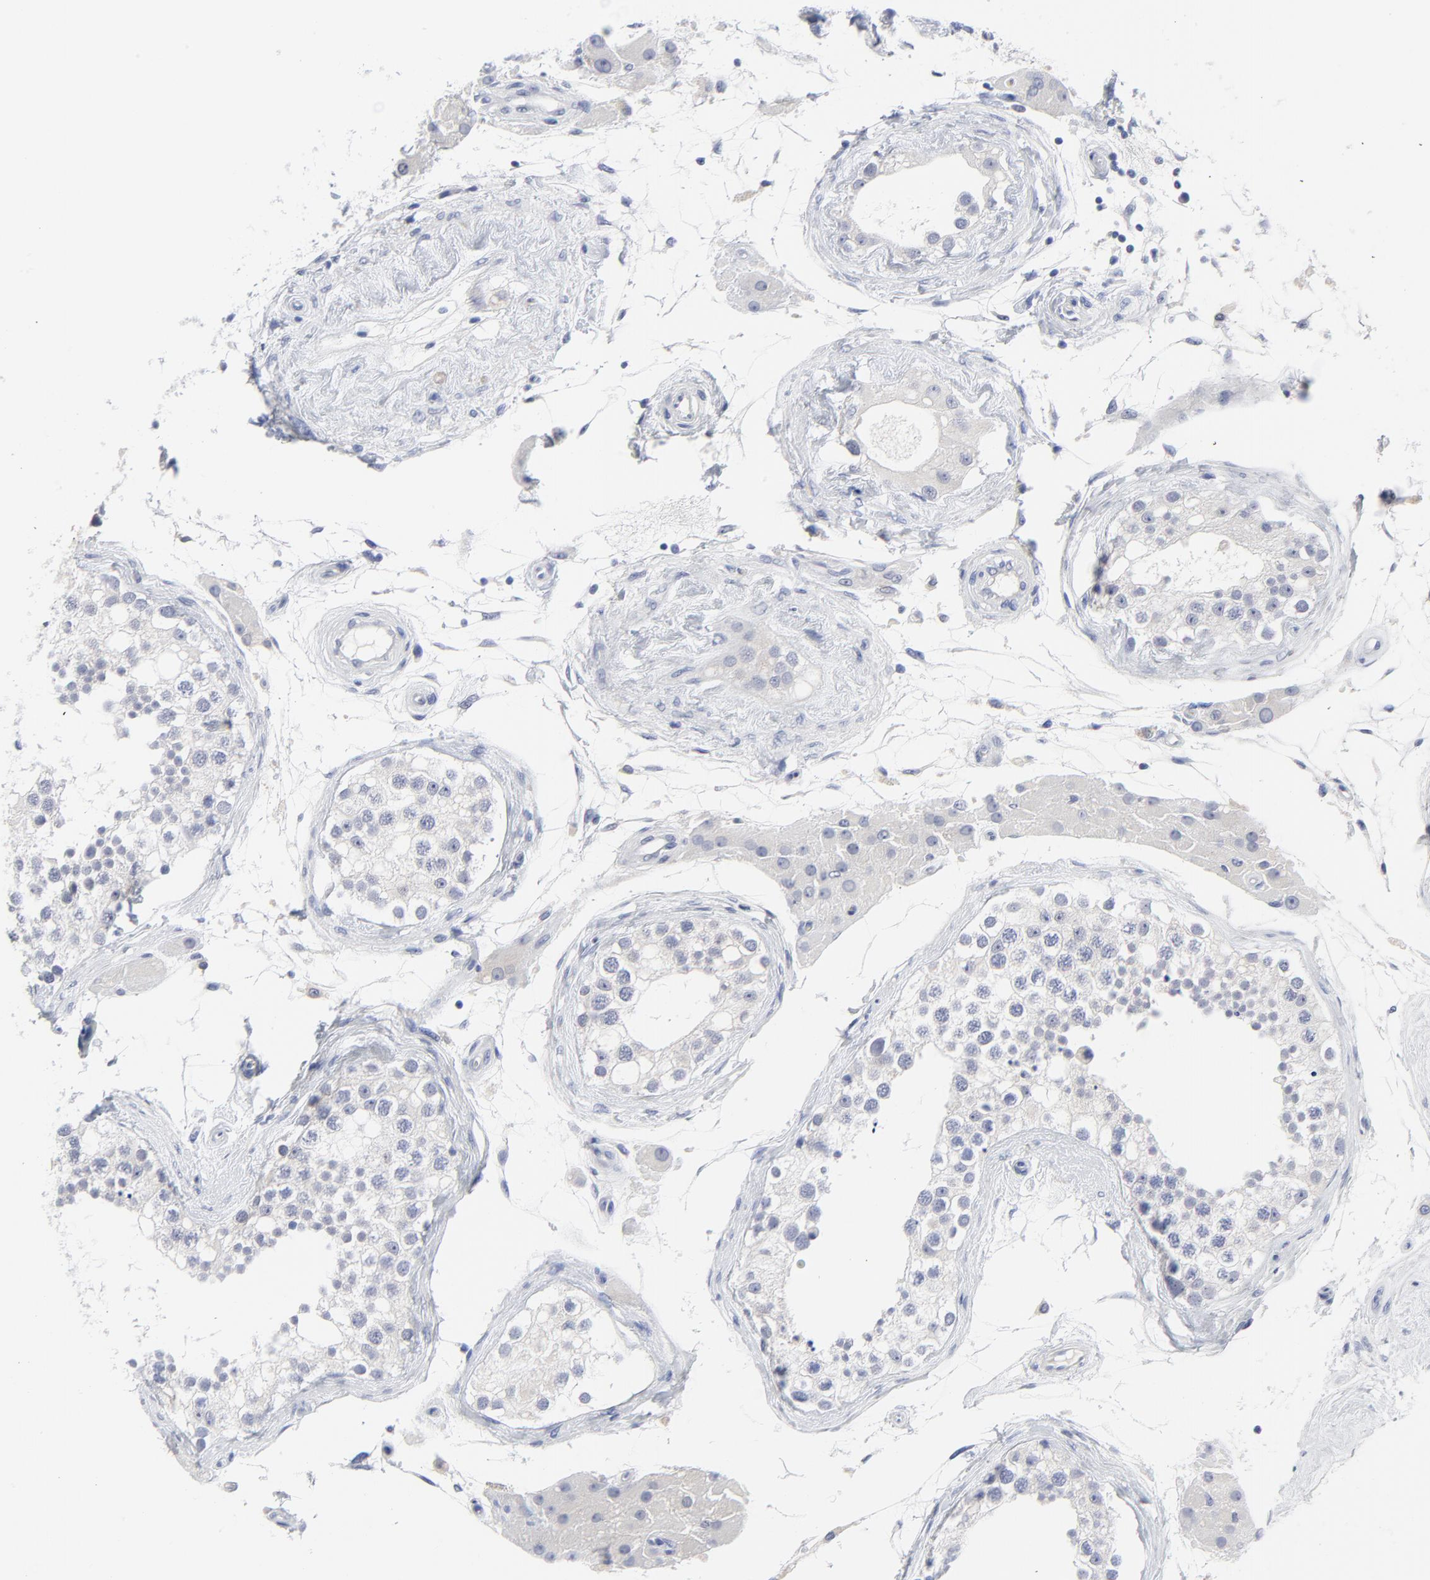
{"staining": {"intensity": "negative", "quantity": "none", "location": "none"}, "tissue": "testis", "cell_type": "Cells in seminiferous ducts", "image_type": "normal", "snomed": [{"axis": "morphology", "description": "Normal tissue, NOS"}, {"axis": "topography", "description": "Testis"}], "caption": "This photomicrograph is of benign testis stained with immunohistochemistry (IHC) to label a protein in brown with the nuclei are counter-stained blue. There is no staining in cells in seminiferous ducts.", "gene": "CLEC4G", "patient": {"sex": "male", "age": 68}}